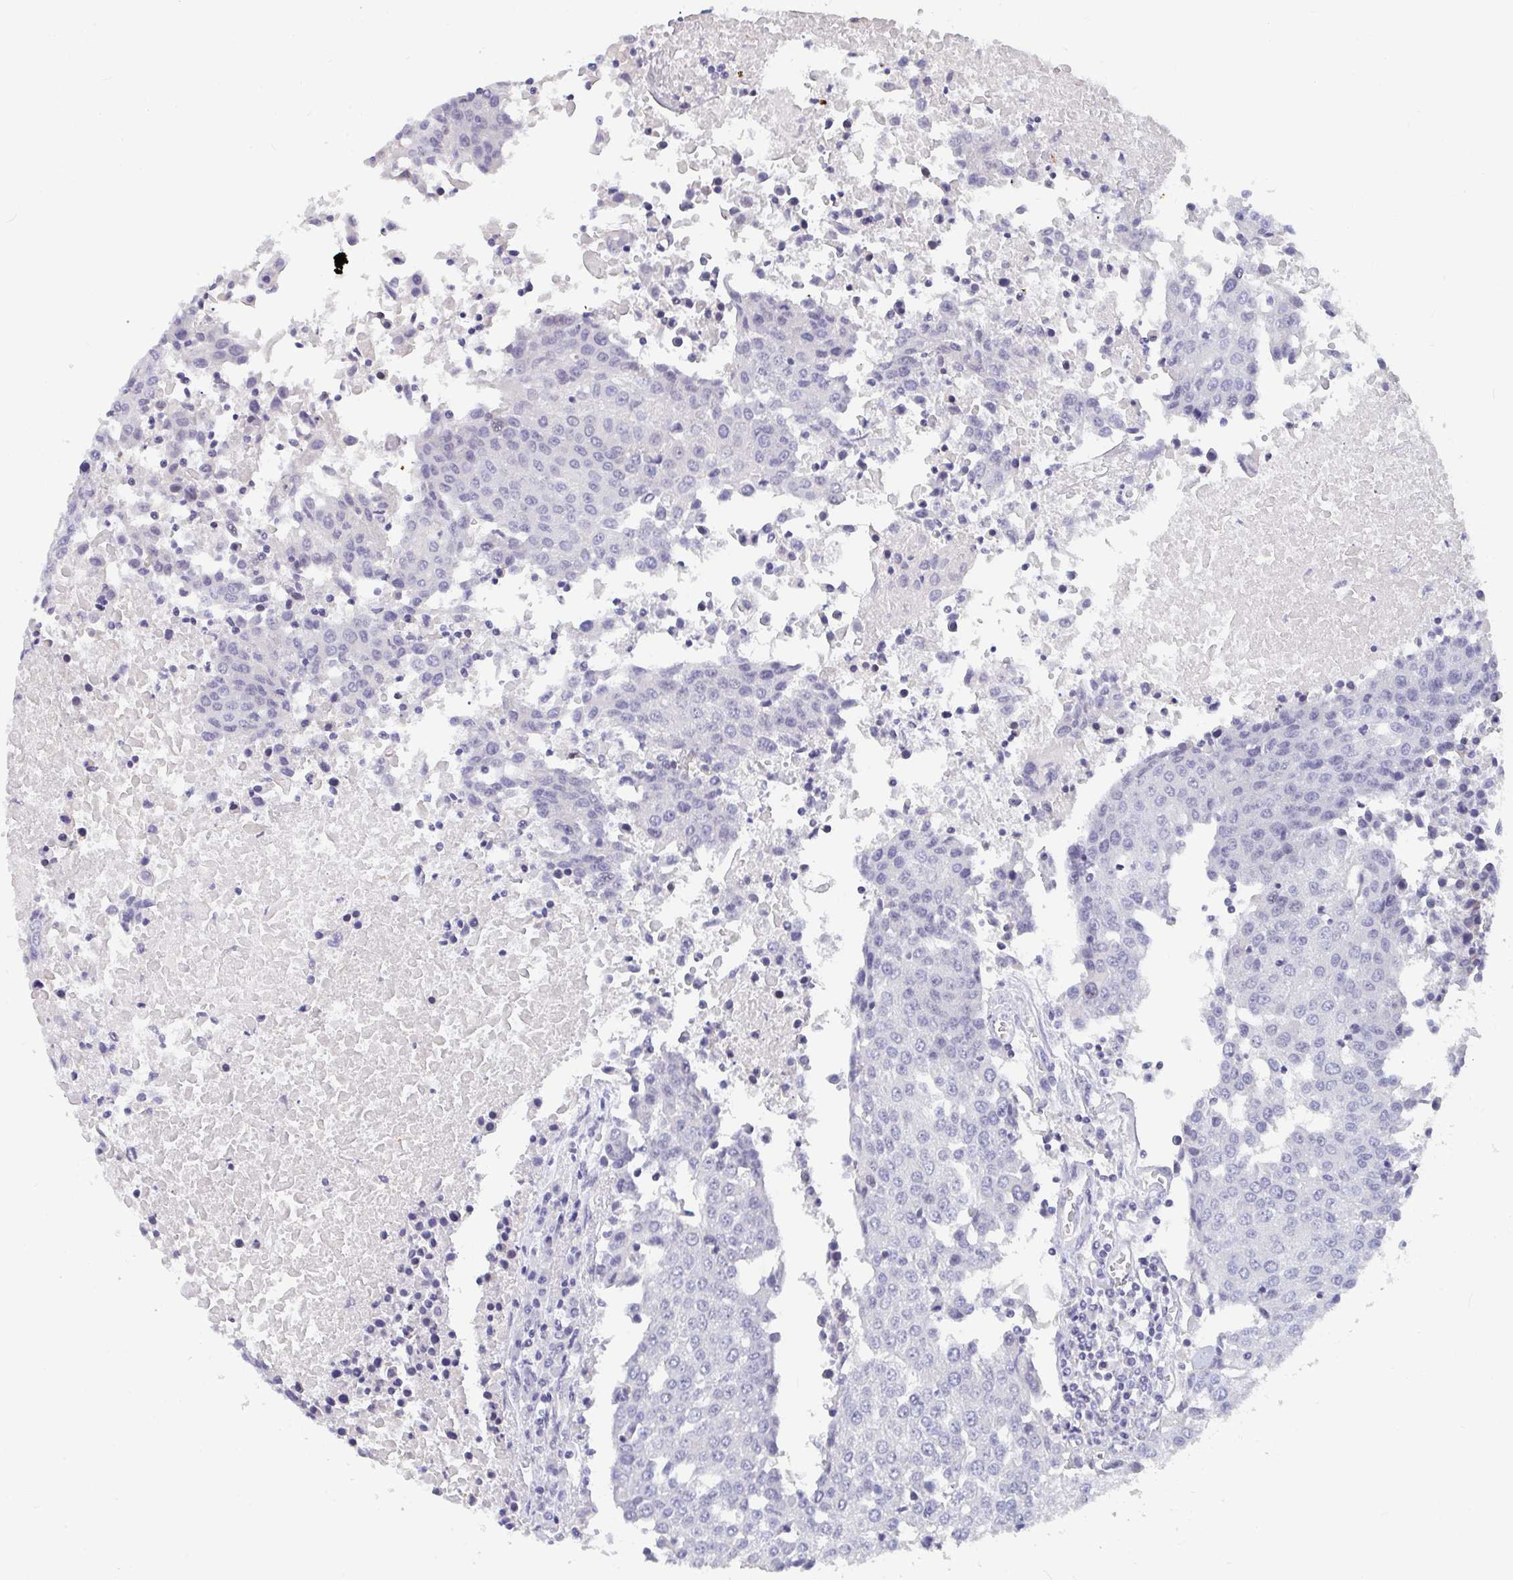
{"staining": {"intensity": "negative", "quantity": "none", "location": "none"}, "tissue": "urothelial cancer", "cell_type": "Tumor cells", "image_type": "cancer", "snomed": [{"axis": "morphology", "description": "Urothelial carcinoma, High grade"}, {"axis": "topography", "description": "Urinary bladder"}], "caption": "Immunohistochemical staining of urothelial carcinoma (high-grade) demonstrates no significant staining in tumor cells.", "gene": "FAM156B", "patient": {"sex": "female", "age": 85}}